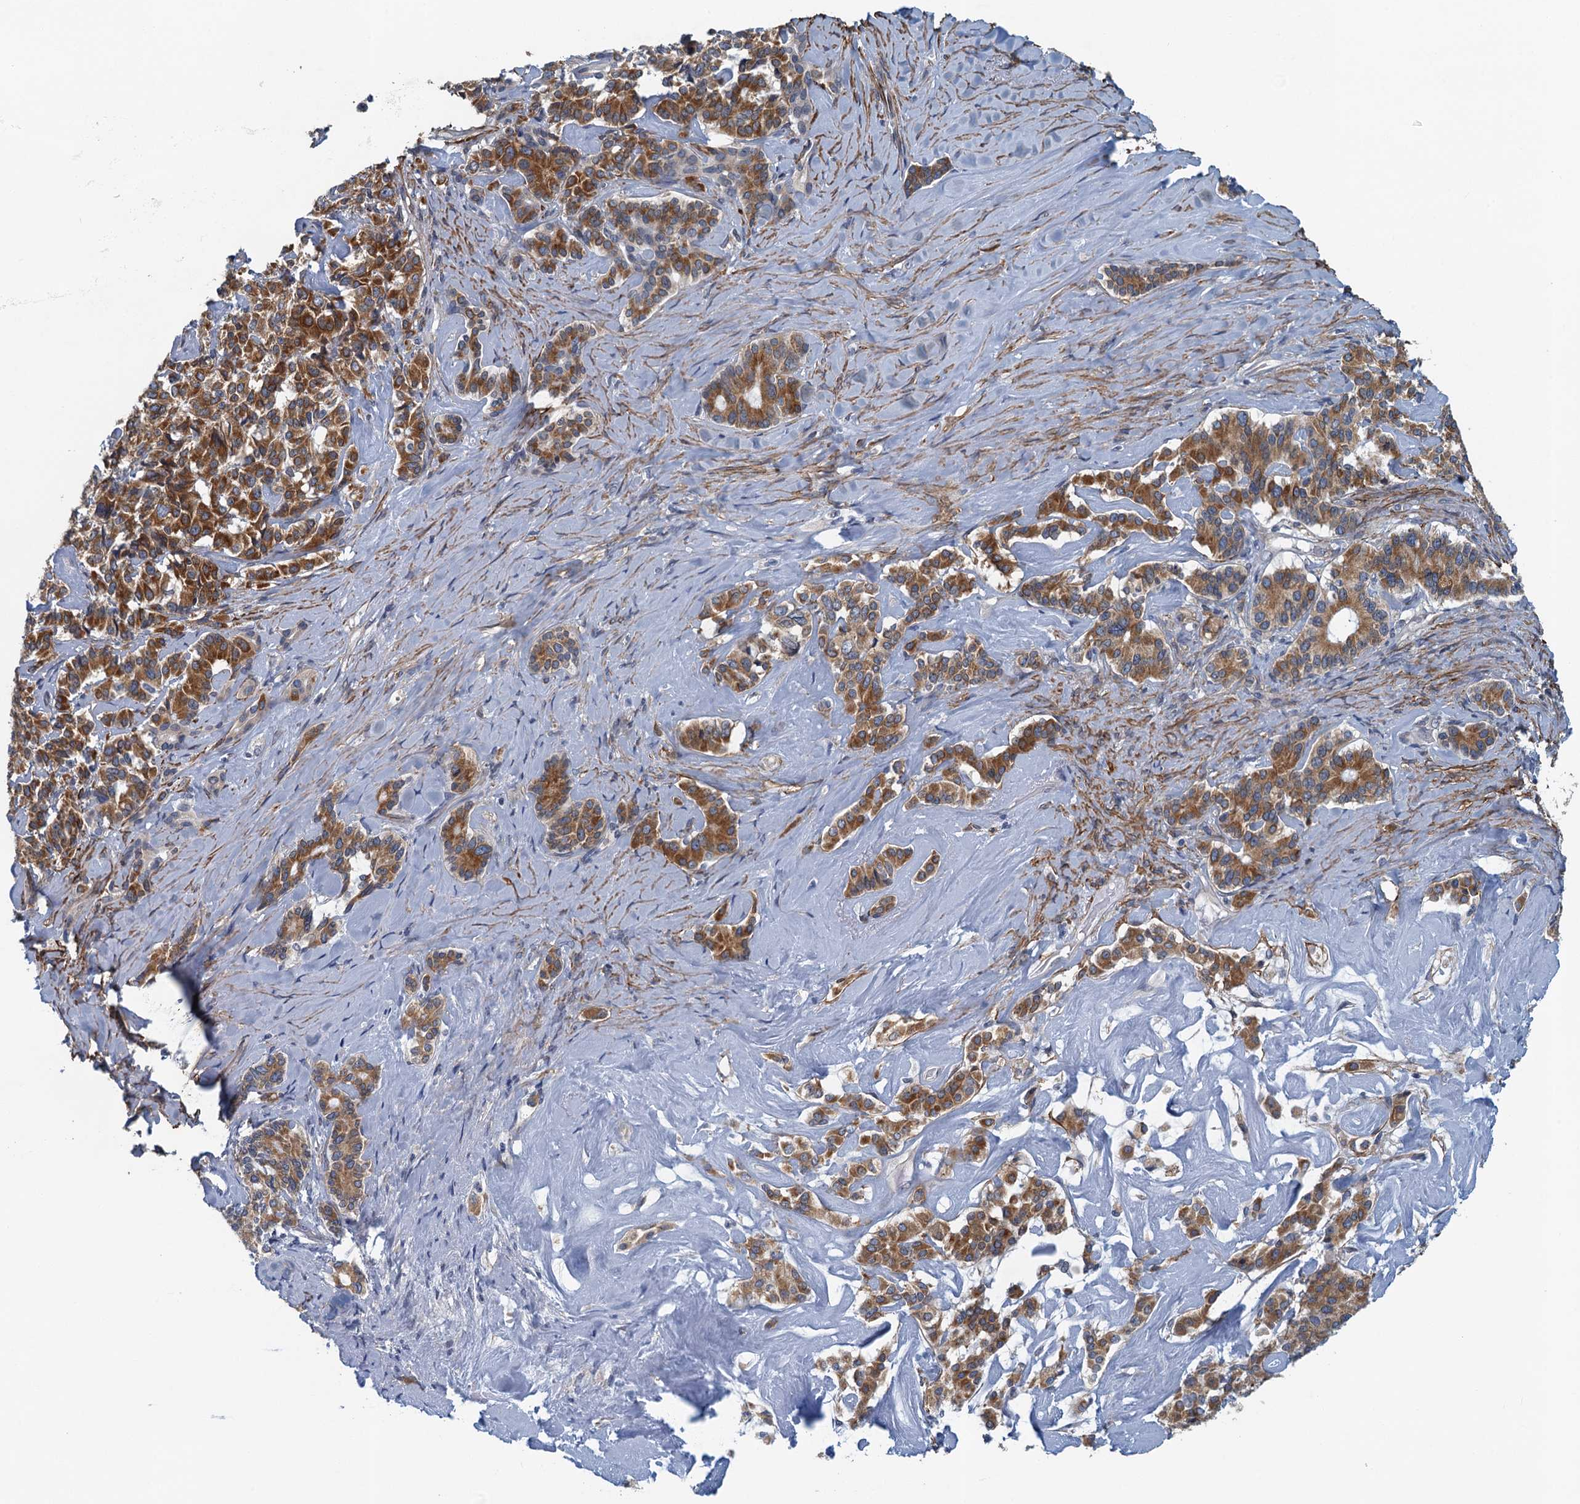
{"staining": {"intensity": "moderate", "quantity": ">75%", "location": "cytoplasmic/membranous"}, "tissue": "pancreatic cancer", "cell_type": "Tumor cells", "image_type": "cancer", "snomed": [{"axis": "morphology", "description": "Adenocarcinoma, NOS"}, {"axis": "topography", "description": "Pancreas"}], "caption": "A medium amount of moderate cytoplasmic/membranous positivity is present in about >75% of tumor cells in pancreatic cancer (adenocarcinoma) tissue.", "gene": "ALG2", "patient": {"sex": "female", "age": 74}}